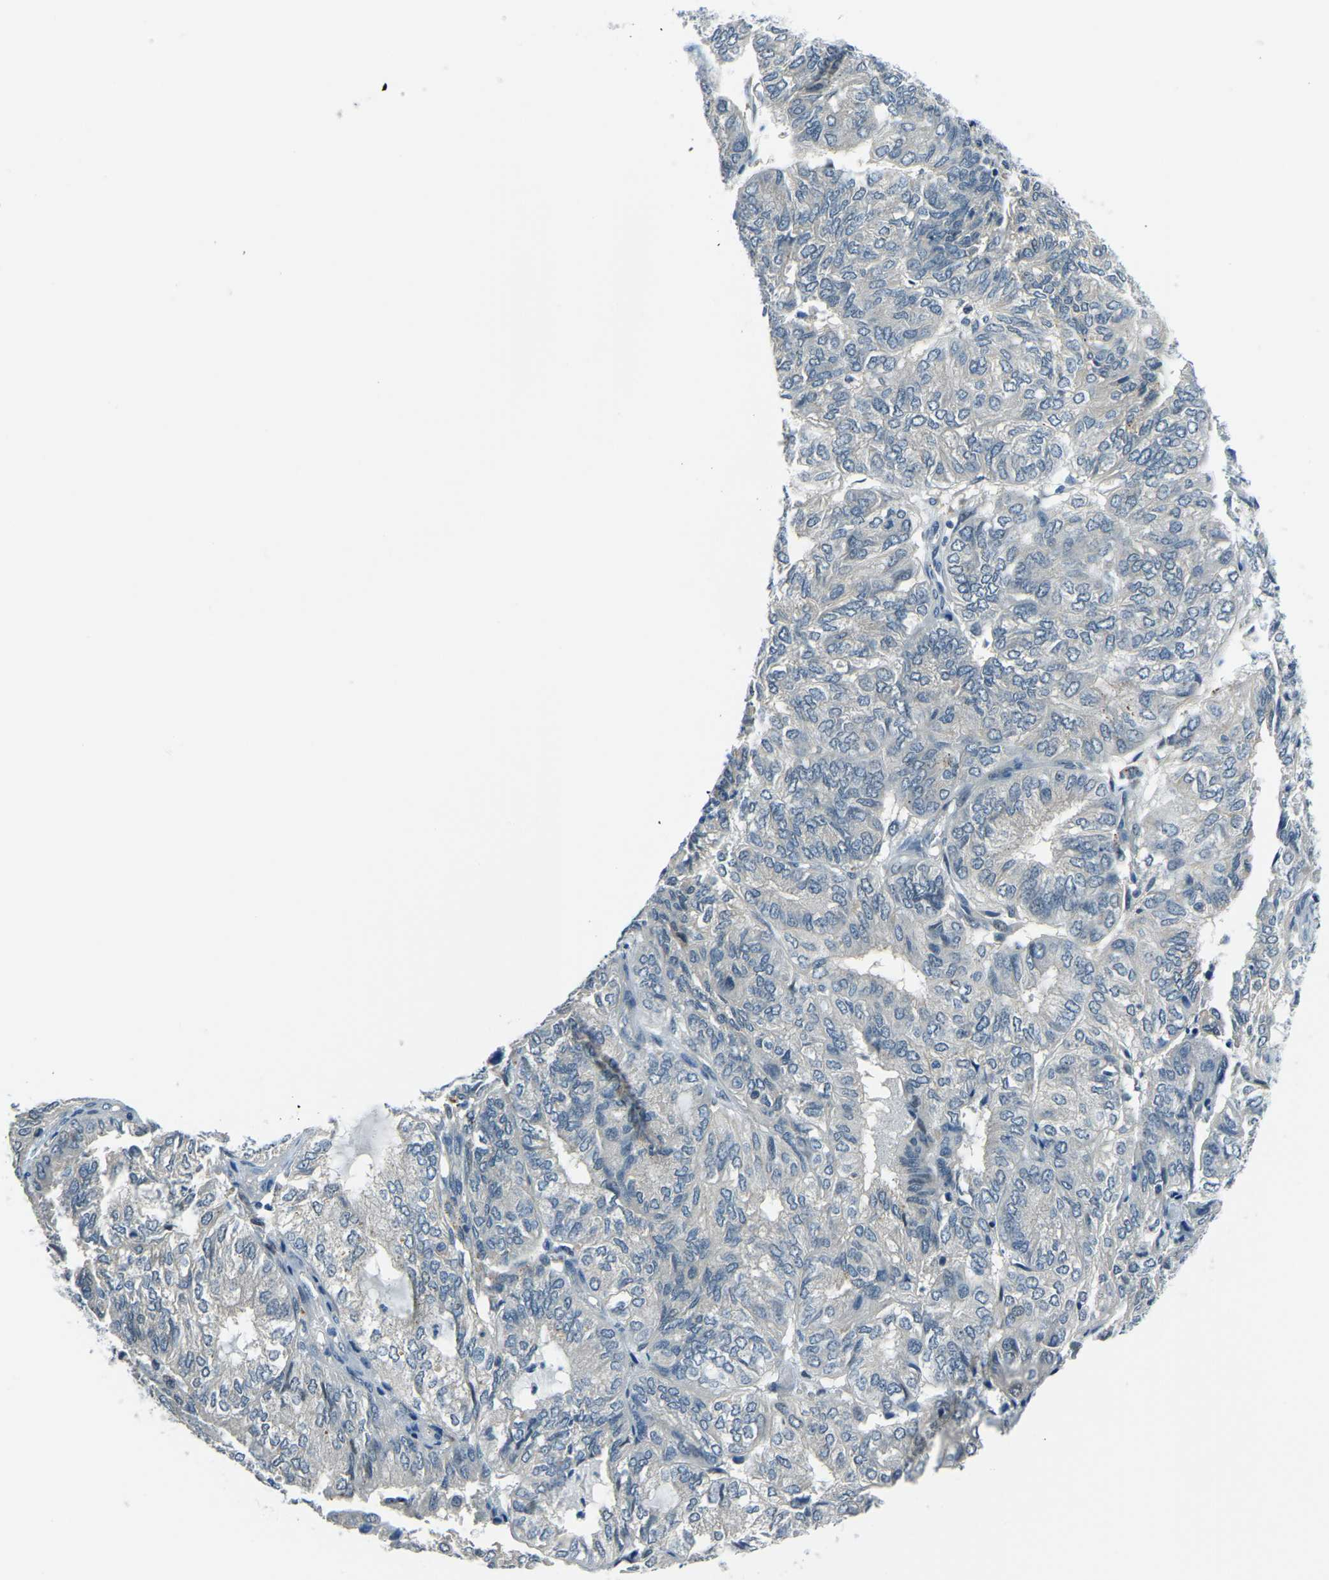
{"staining": {"intensity": "negative", "quantity": "none", "location": "none"}, "tissue": "endometrial cancer", "cell_type": "Tumor cells", "image_type": "cancer", "snomed": [{"axis": "morphology", "description": "Adenocarcinoma, NOS"}, {"axis": "topography", "description": "Uterus"}], "caption": "The histopathology image exhibits no significant positivity in tumor cells of adenocarcinoma (endometrial).", "gene": "RRP1", "patient": {"sex": "female", "age": 60}}